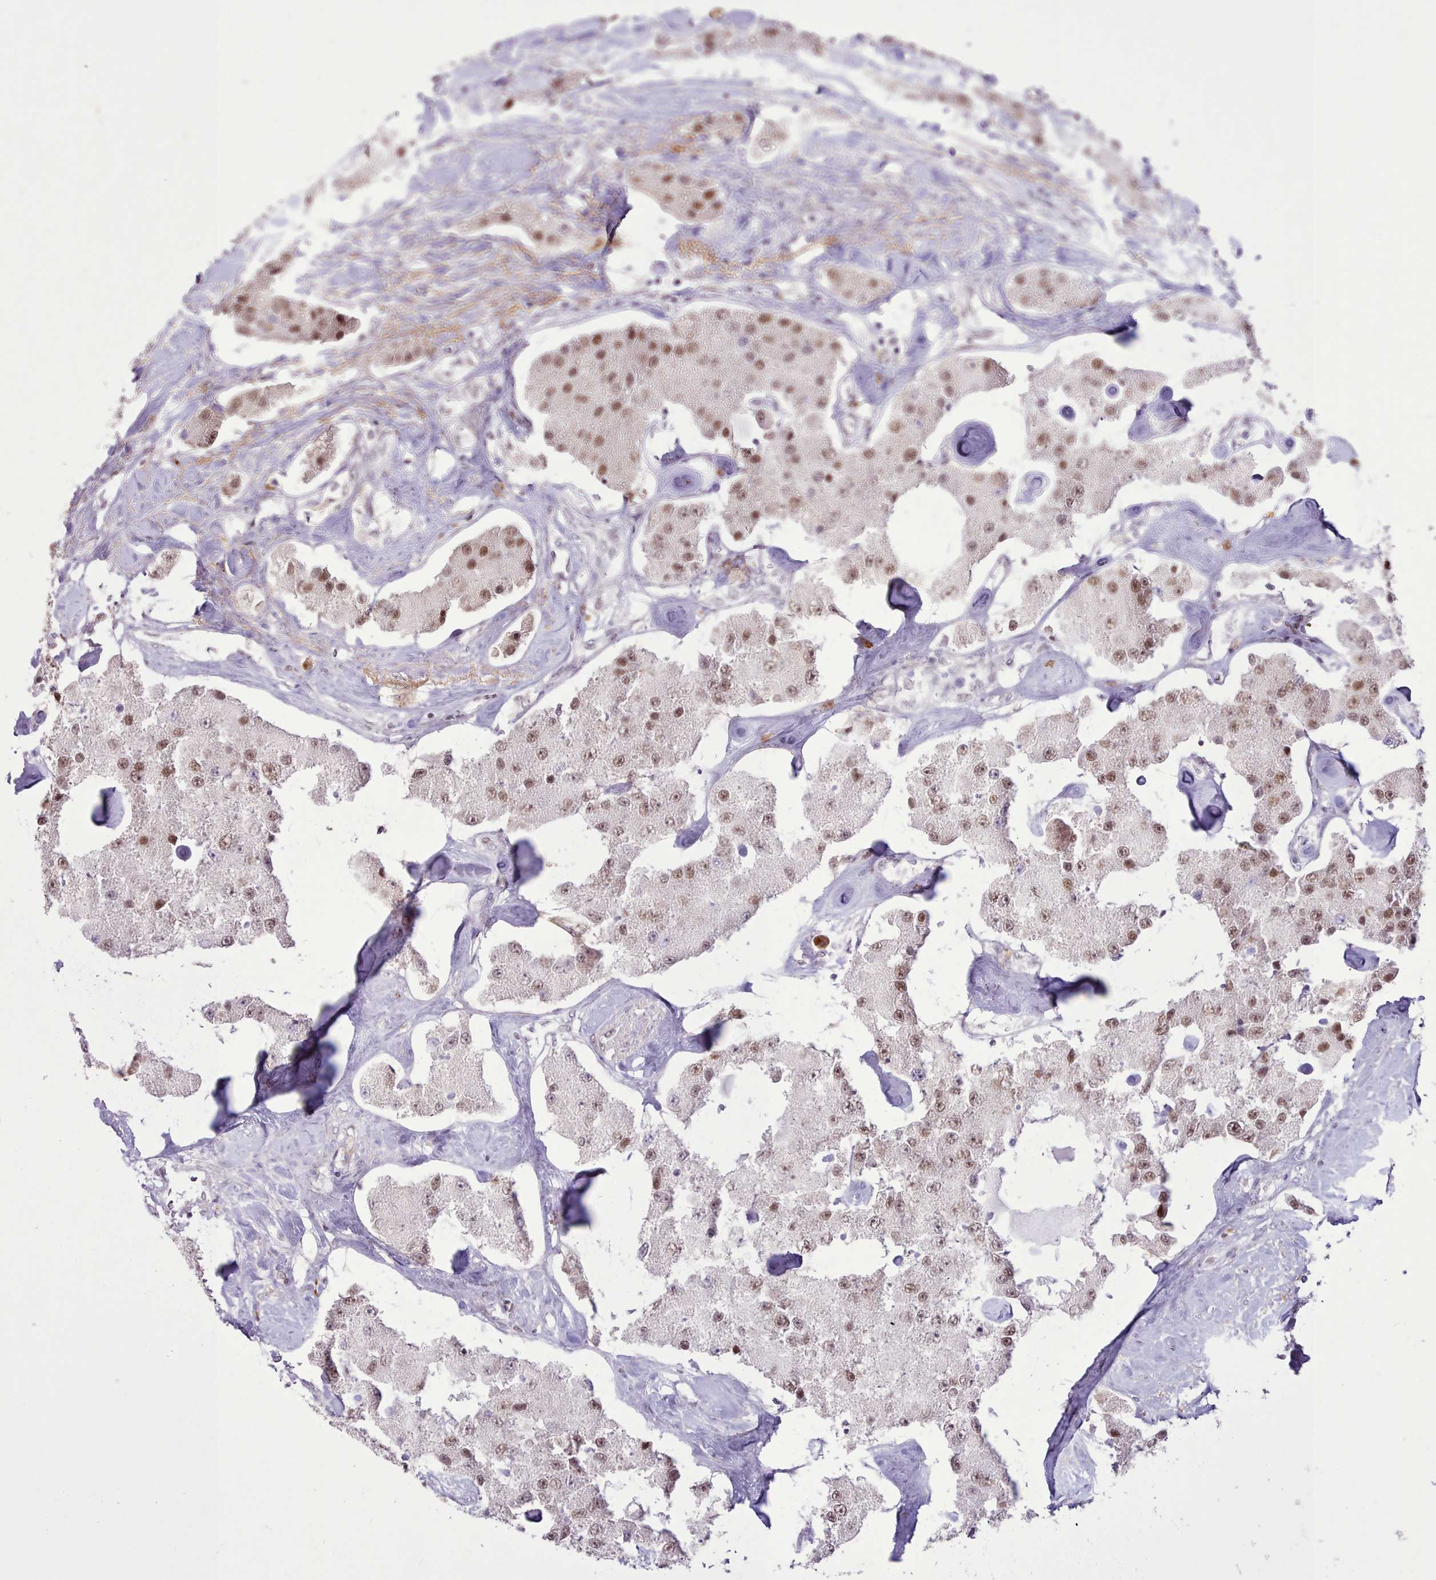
{"staining": {"intensity": "moderate", "quantity": ">75%", "location": "nuclear"}, "tissue": "carcinoid", "cell_type": "Tumor cells", "image_type": "cancer", "snomed": [{"axis": "morphology", "description": "Carcinoid, malignant, NOS"}, {"axis": "topography", "description": "Pancreas"}], "caption": "This photomicrograph displays immunohistochemistry (IHC) staining of human carcinoid, with medium moderate nuclear positivity in approximately >75% of tumor cells.", "gene": "TAF15", "patient": {"sex": "male", "age": 41}}